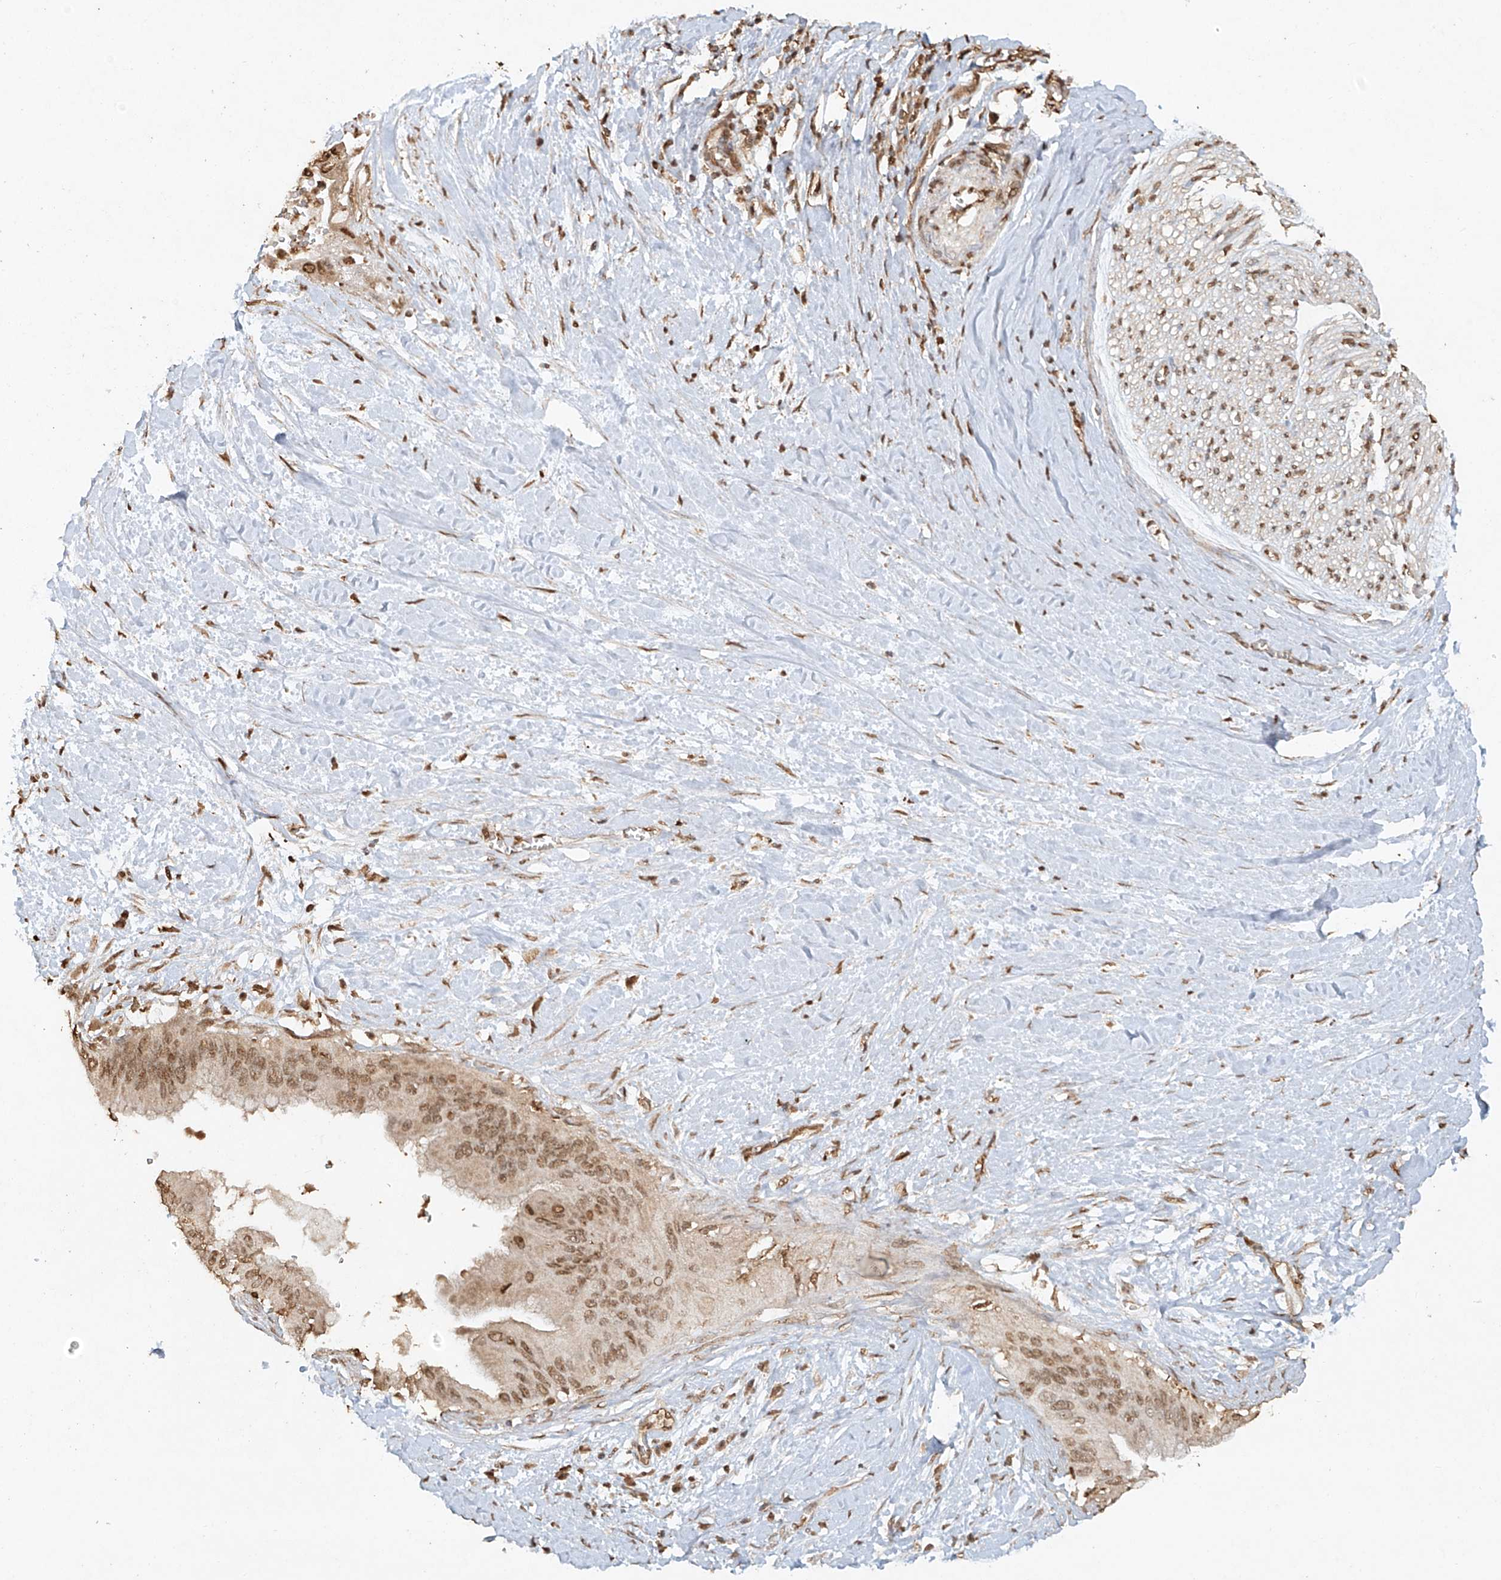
{"staining": {"intensity": "moderate", "quantity": ">75%", "location": "nuclear"}, "tissue": "pancreatic cancer", "cell_type": "Tumor cells", "image_type": "cancer", "snomed": [{"axis": "morphology", "description": "Adenocarcinoma, NOS"}, {"axis": "topography", "description": "Pancreas"}], "caption": "Adenocarcinoma (pancreatic) tissue exhibits moderate nuclear positivity in approximately >75% of tumor cells, visualized by immunohistochemistry.", "gene": "TIGAR", "patient": {"sex": "male", "age": 55}}